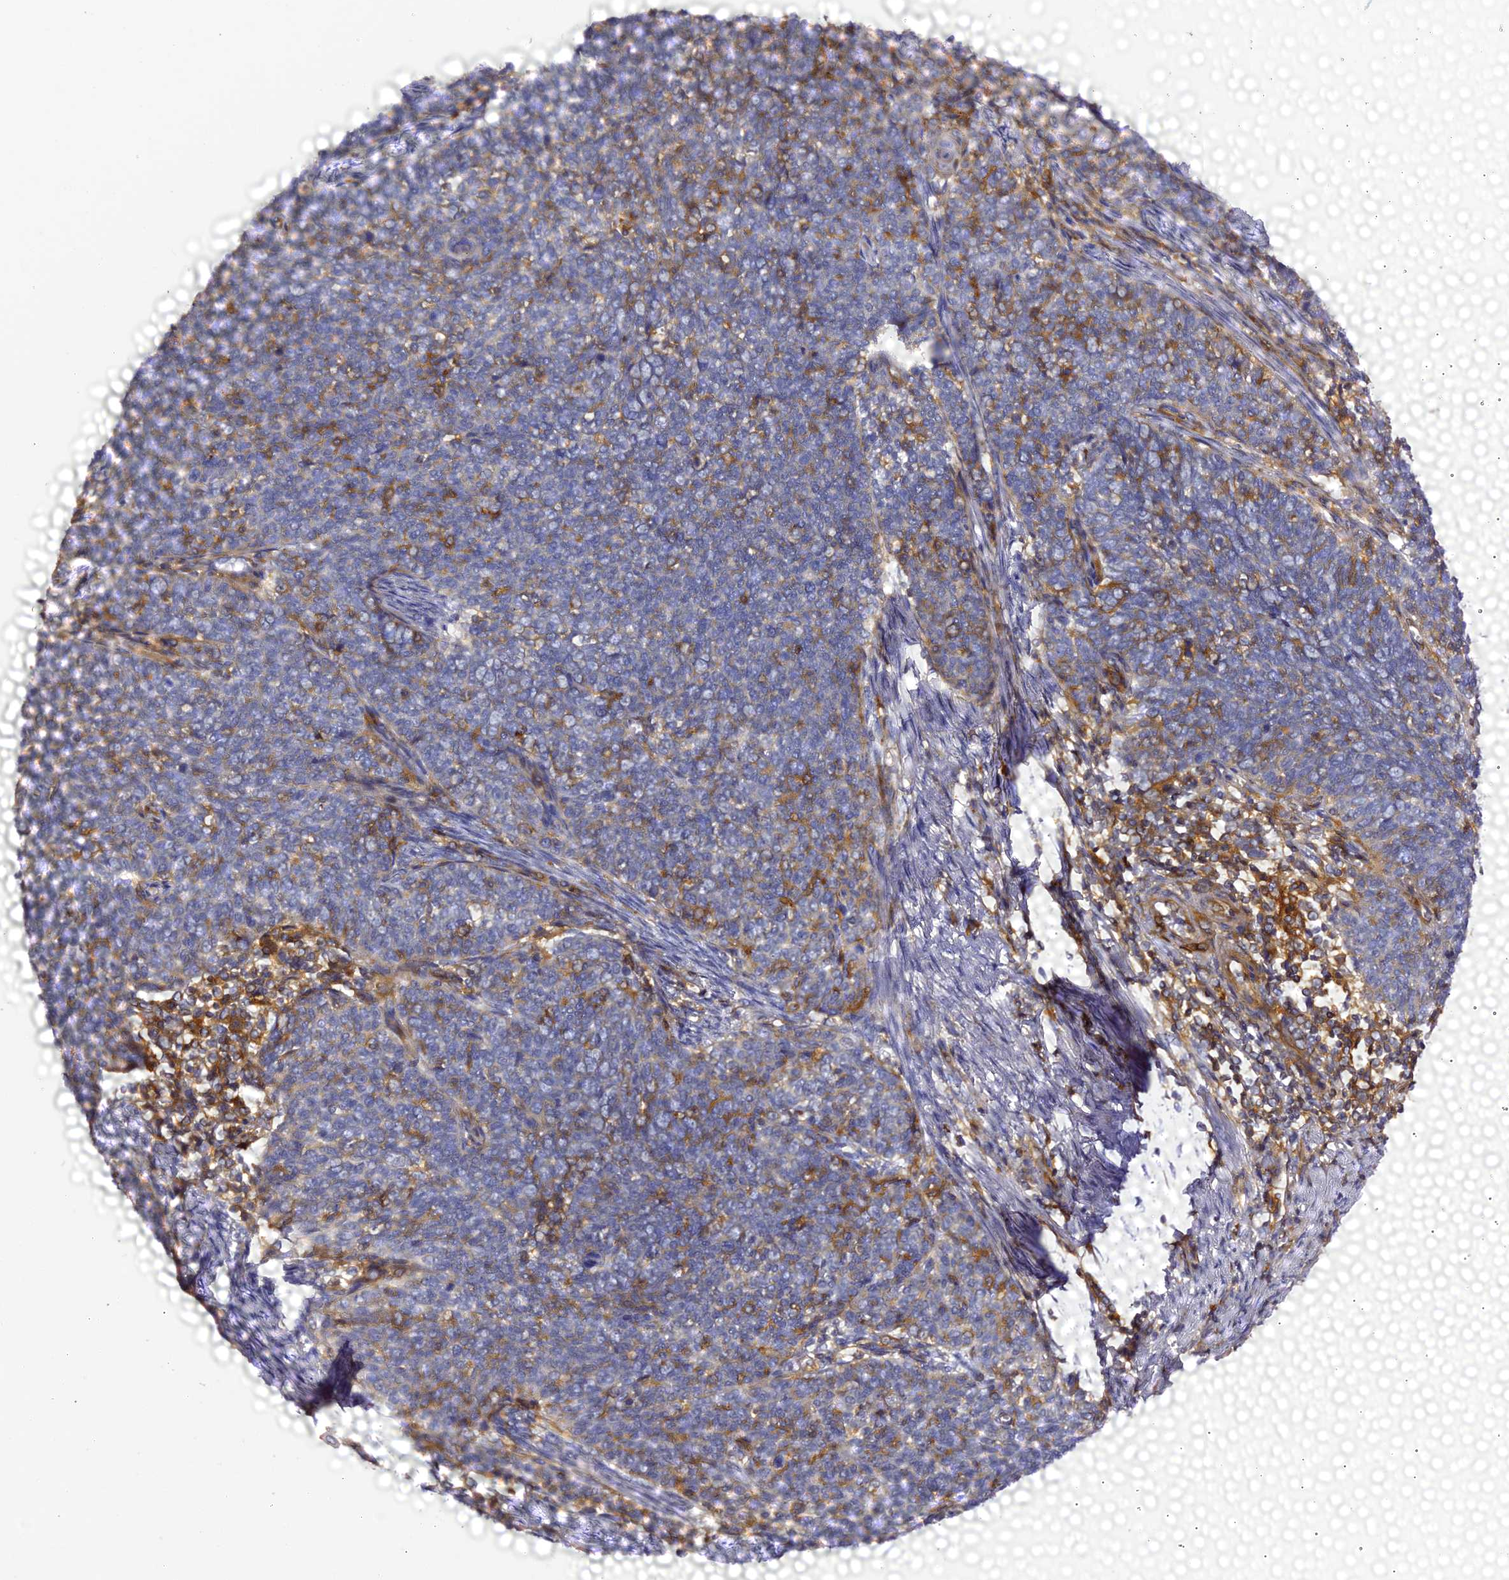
{"staining": {"intensity": "negative", "quantity": "none", "location": "none"}, "tissue": "cervical cancer", "cell_type": "Tumor cells", "image_type": "cancer", "snomed": [{"axis": "morphology", "description": "Squamous cell carcinoma, NOS"}, {"axis": "topography", "description": "Cervix"}], "caption": "Immunohistochemistry of human squamous cell carcinoma (cervical) reveals no expression in tumor cells.", "gene": "TRPV2", "patient": {"sex": "female", "age": 39}}